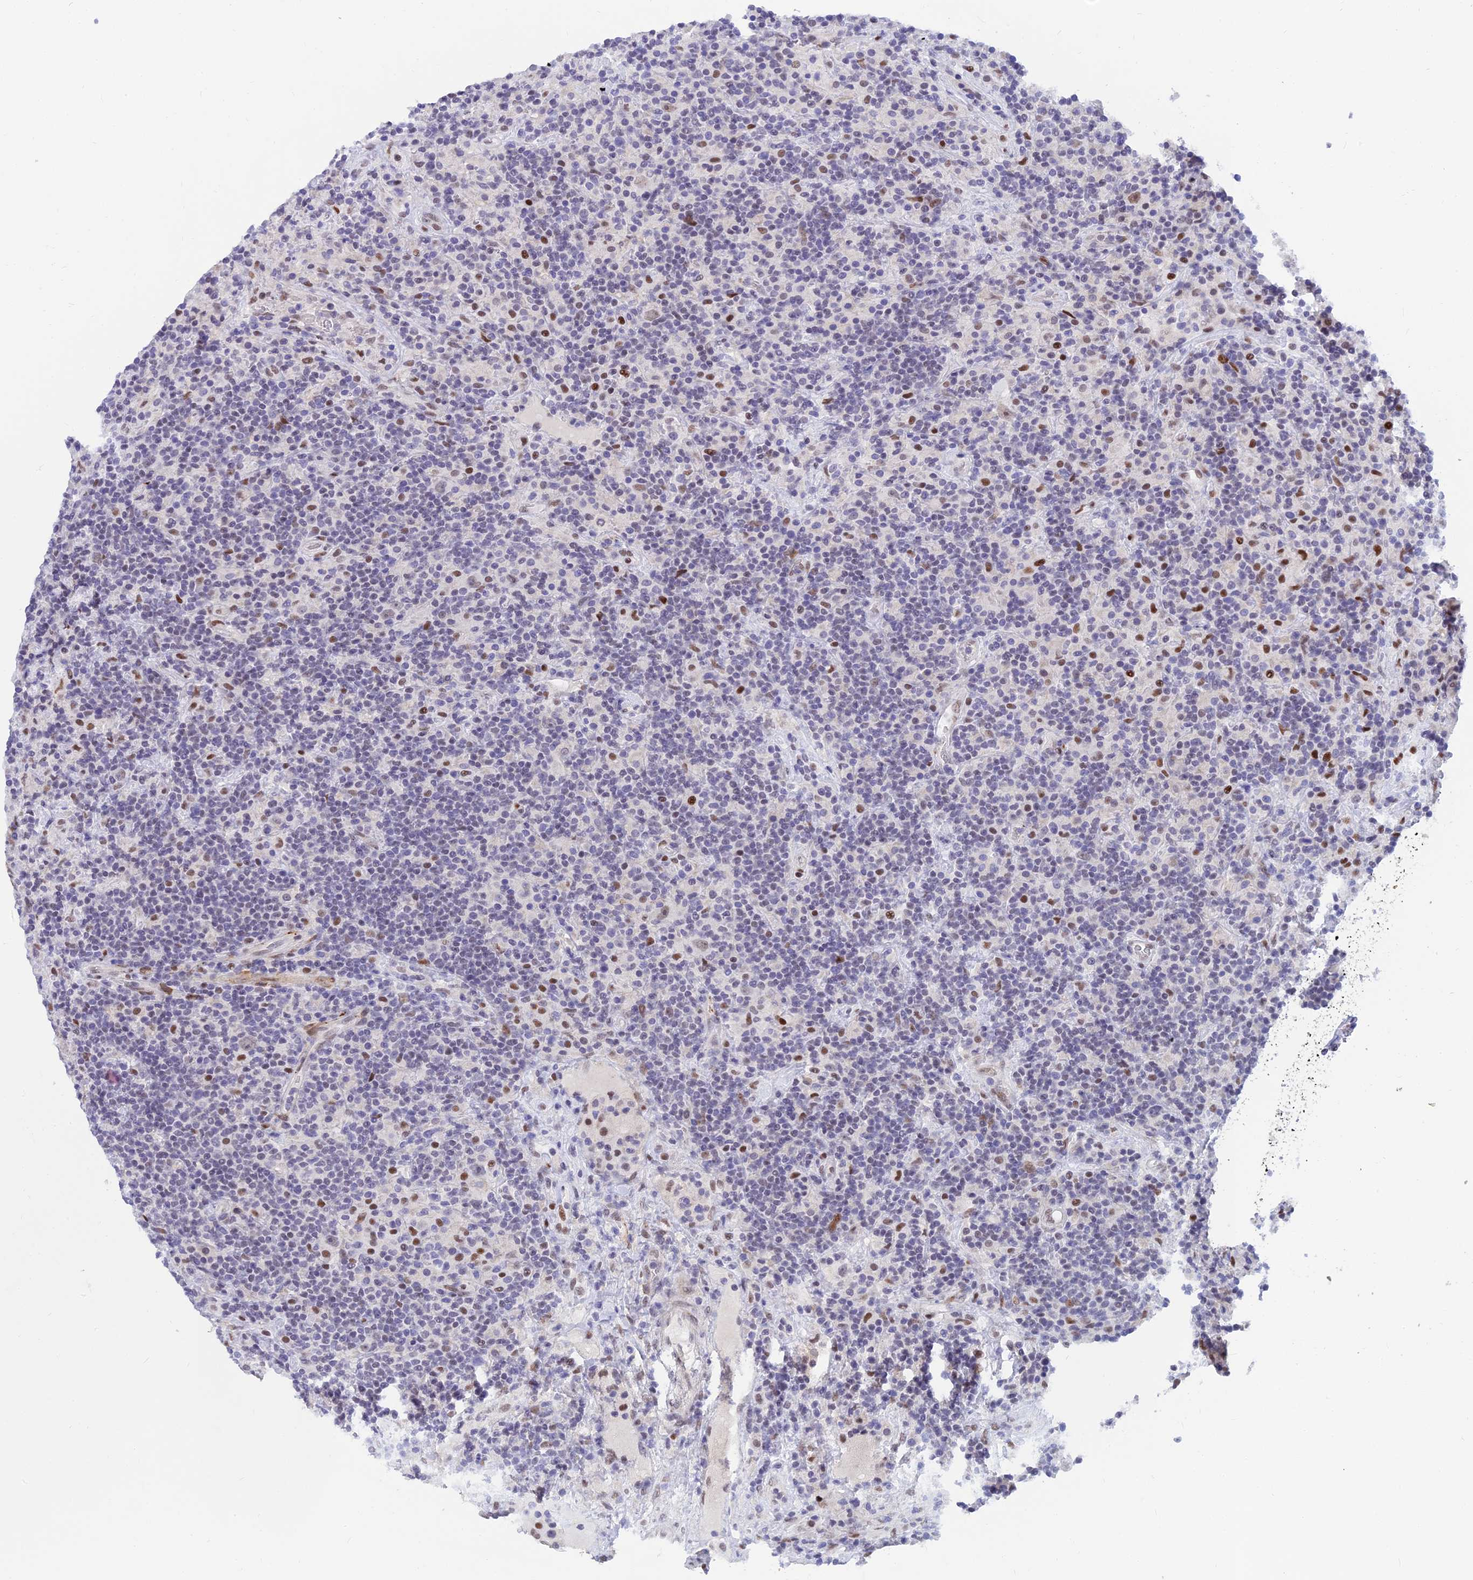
{"staining": {"intensity": "negative", "quantity": "none", "location": "none"}, "tissue": "lymphoma", "cell_type": "Tumor cells", "image_type": "cancer", "snomed": [{"axis": "morphology", "description": "Hodgkin's disease, NOS"}, {"axis": "topography", "description": "Lymph node"}], "caption": "Hodgkin's disease was stained to show a protein in brown. There is no significant expression in tumor cells.", "gene": "CLK4", "patient": {"sex": "male", "age": 70}}